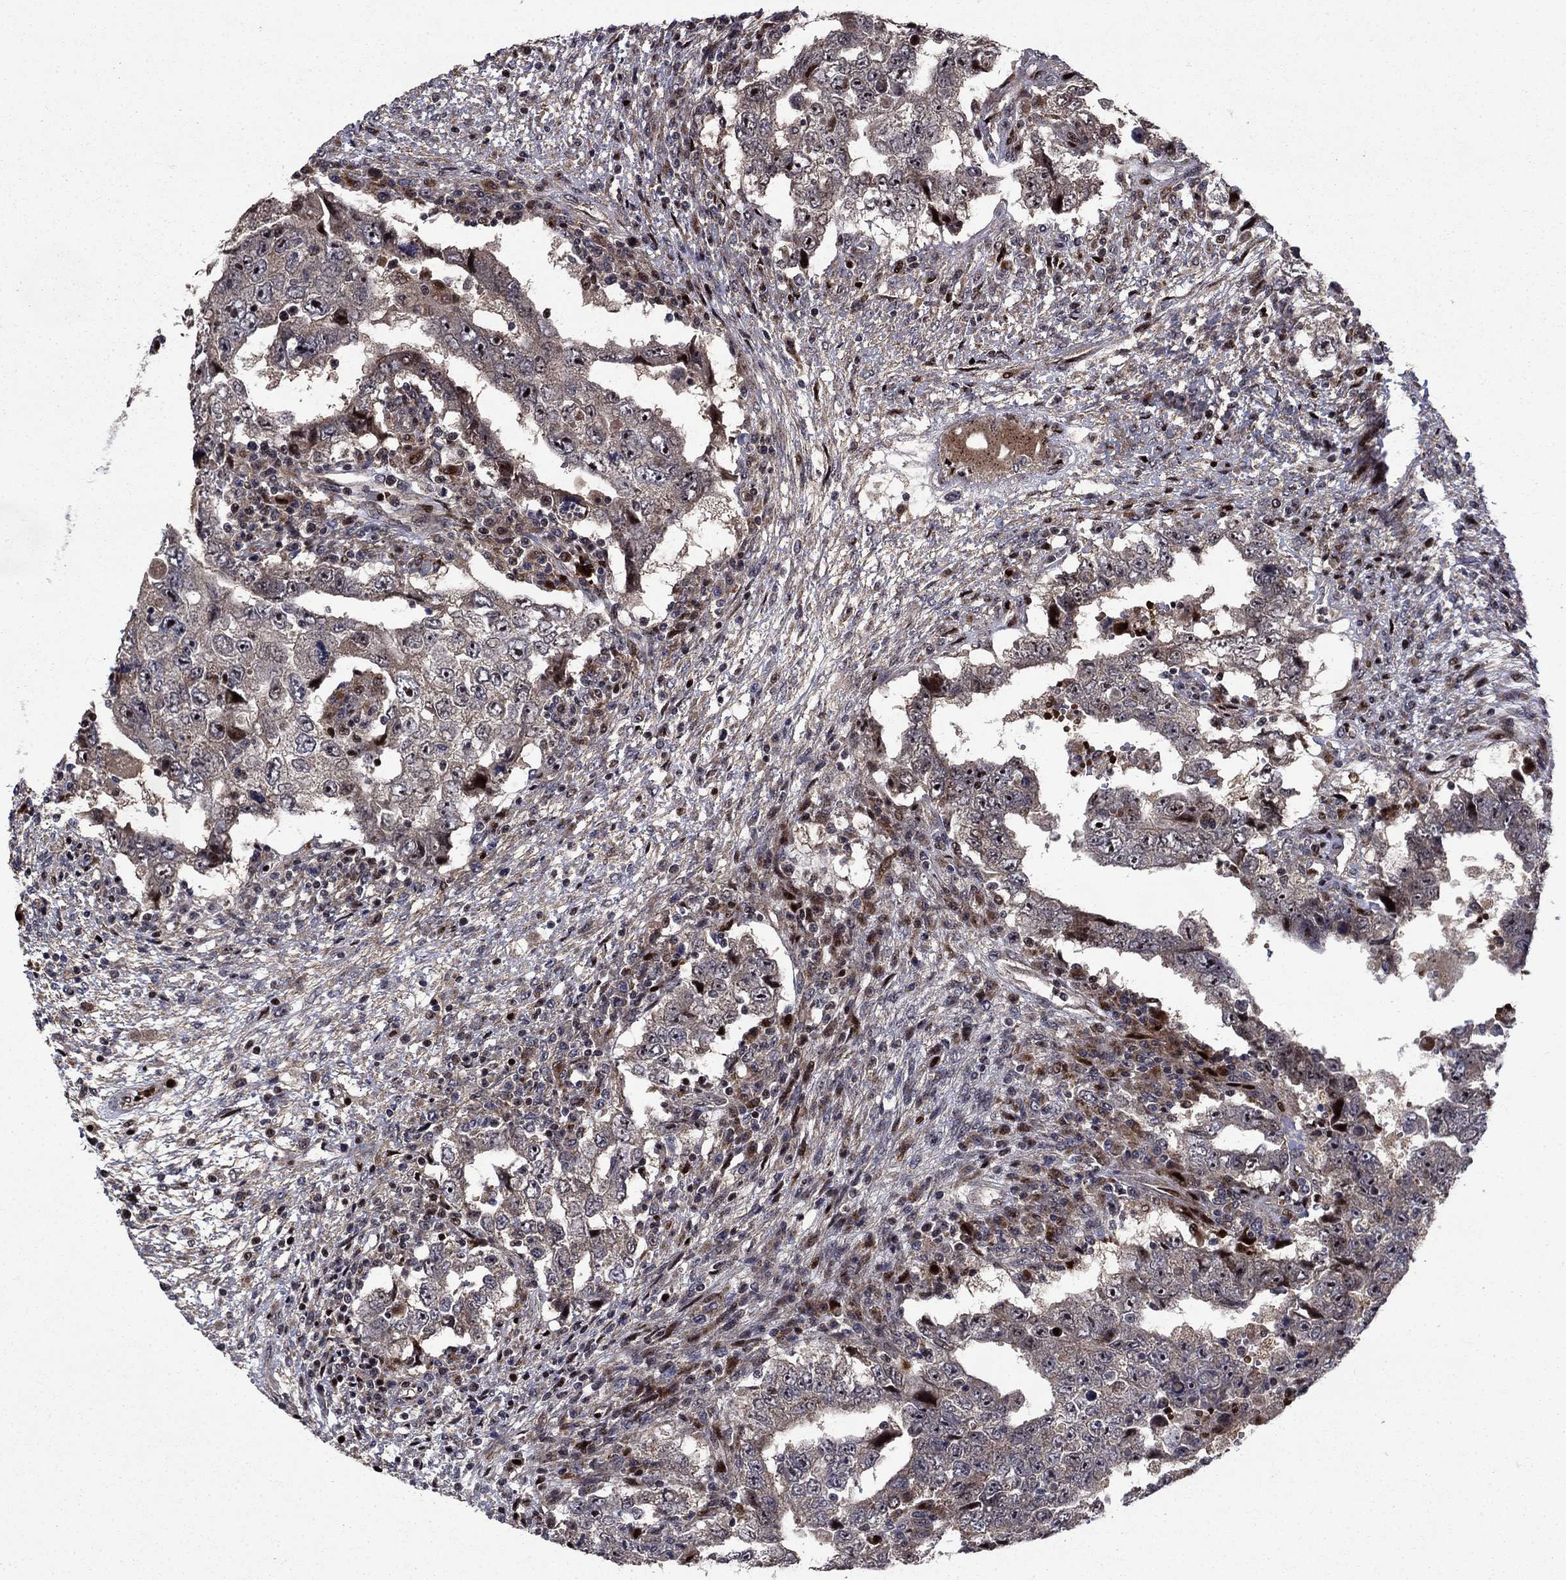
{"staining": {"intensity": "moderate", "quantity": "<25%", "location": "cytoplasmic/membranous,nuclear"}, "tissue": "testis cancer", "cell_type": "Tumor cells", "image_type": "cancer", "snomed": [{"axis": "morphology", "description": "Carcinoma, Embryonal, NOS"}, {"axis": "topography", "description": "Testis"}], "caption": "Immunohistochemical staining of testis cancer (embryonal carcinoma) exhibits low levels of moderate cytoplasmic/membranous and nuclear staining in about <25% of tumor cells.", "gene": "AGTPBP1", "patient": {"sex": "male", "age": 26}}